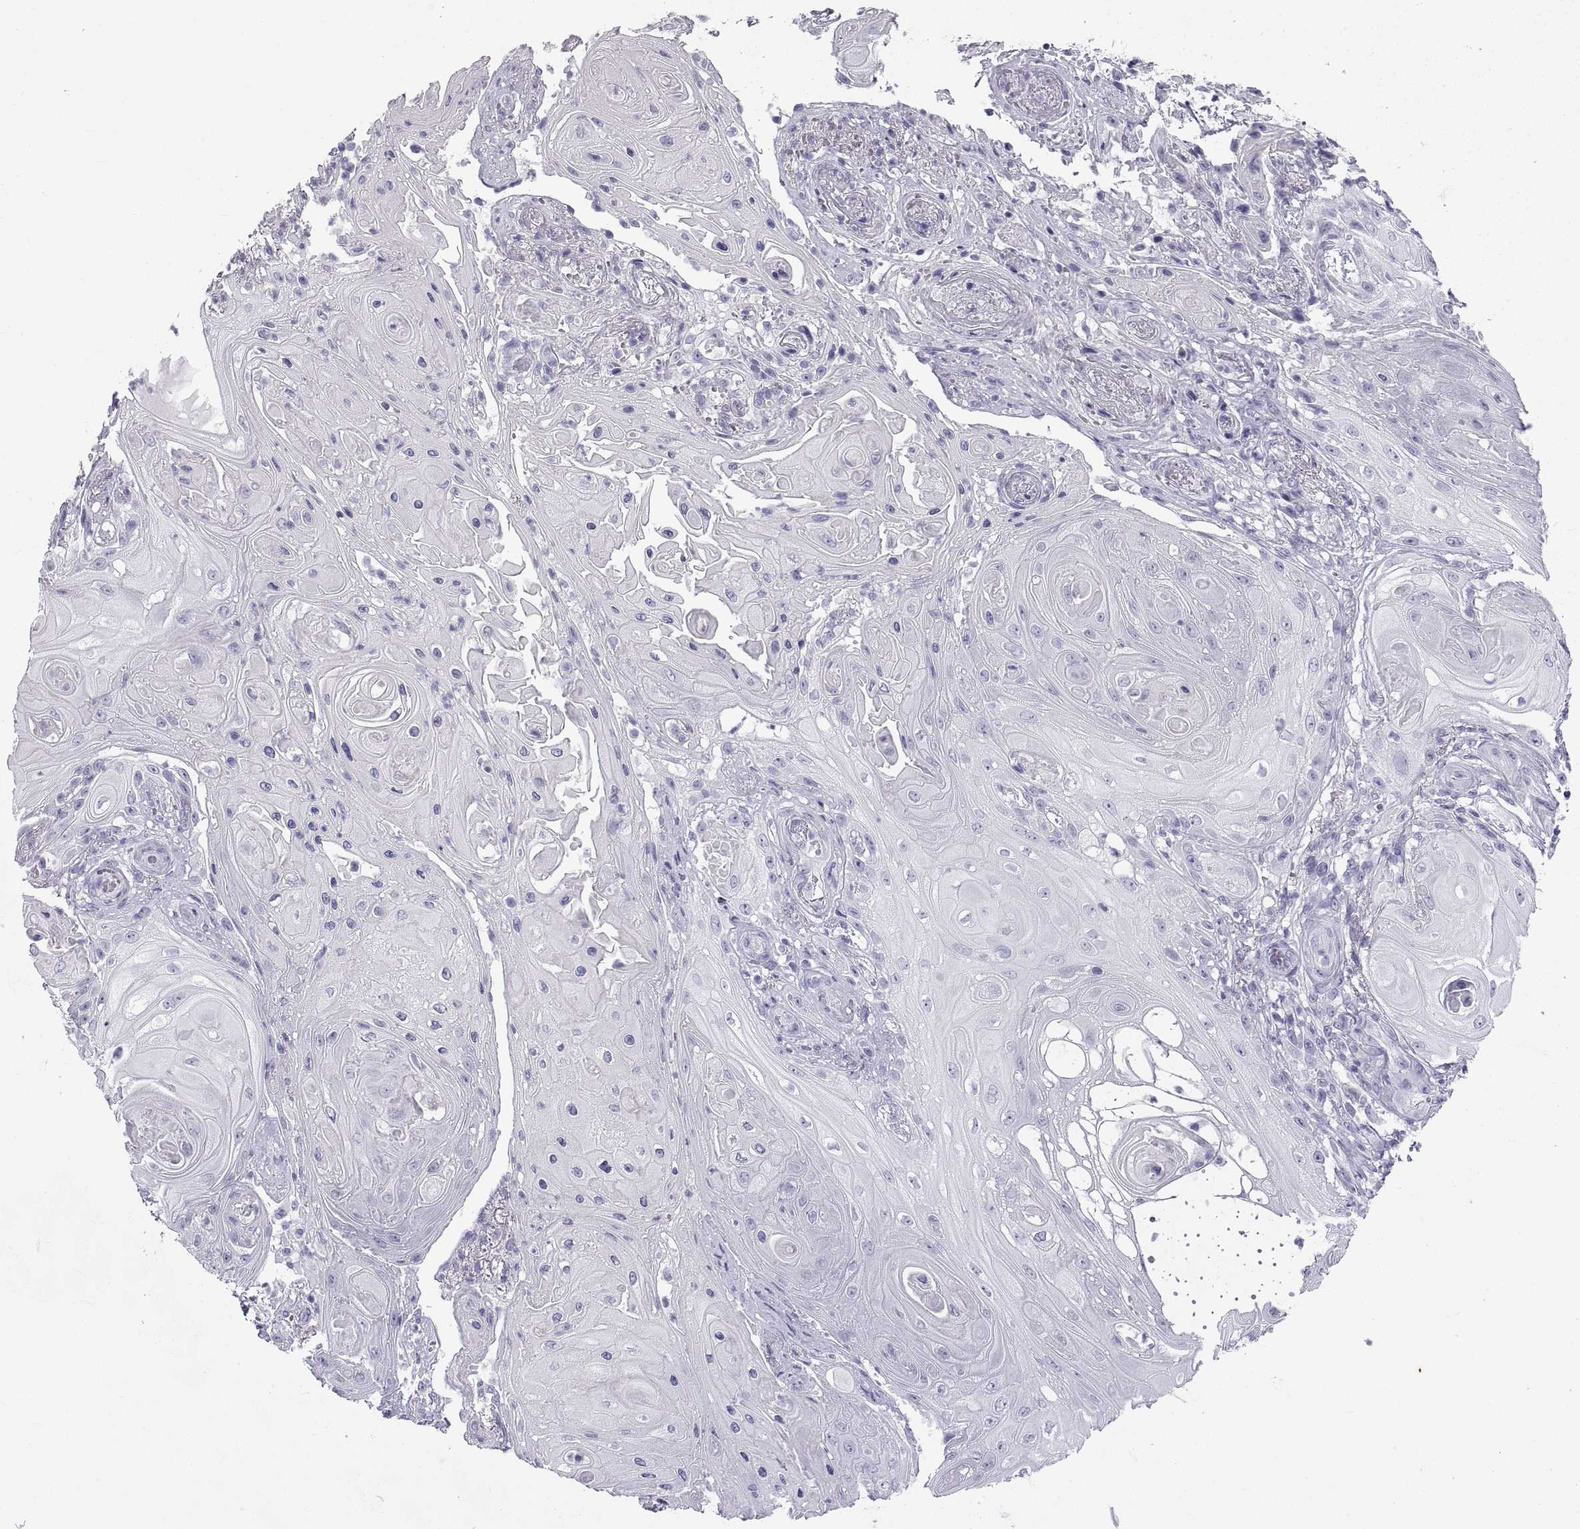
{"staining": {"intensity": "negative", "quantity": "none", "location": "none"}, "tissue": "skin cancer", "cell_type": "Tumor cells", "image_type": "cancer", "snomed": [{"axis": "morphology", "description": "Squamous cell carcinoma, NOS"}, {"axis": "topography", "description": "Skin"}], "caption": "Immunohistochemical staining of human skin cancer demonstrates no significant positivity in tumor cells.", "gene": "RLBP1", "patient": {"sex": "male", "age": 62}}